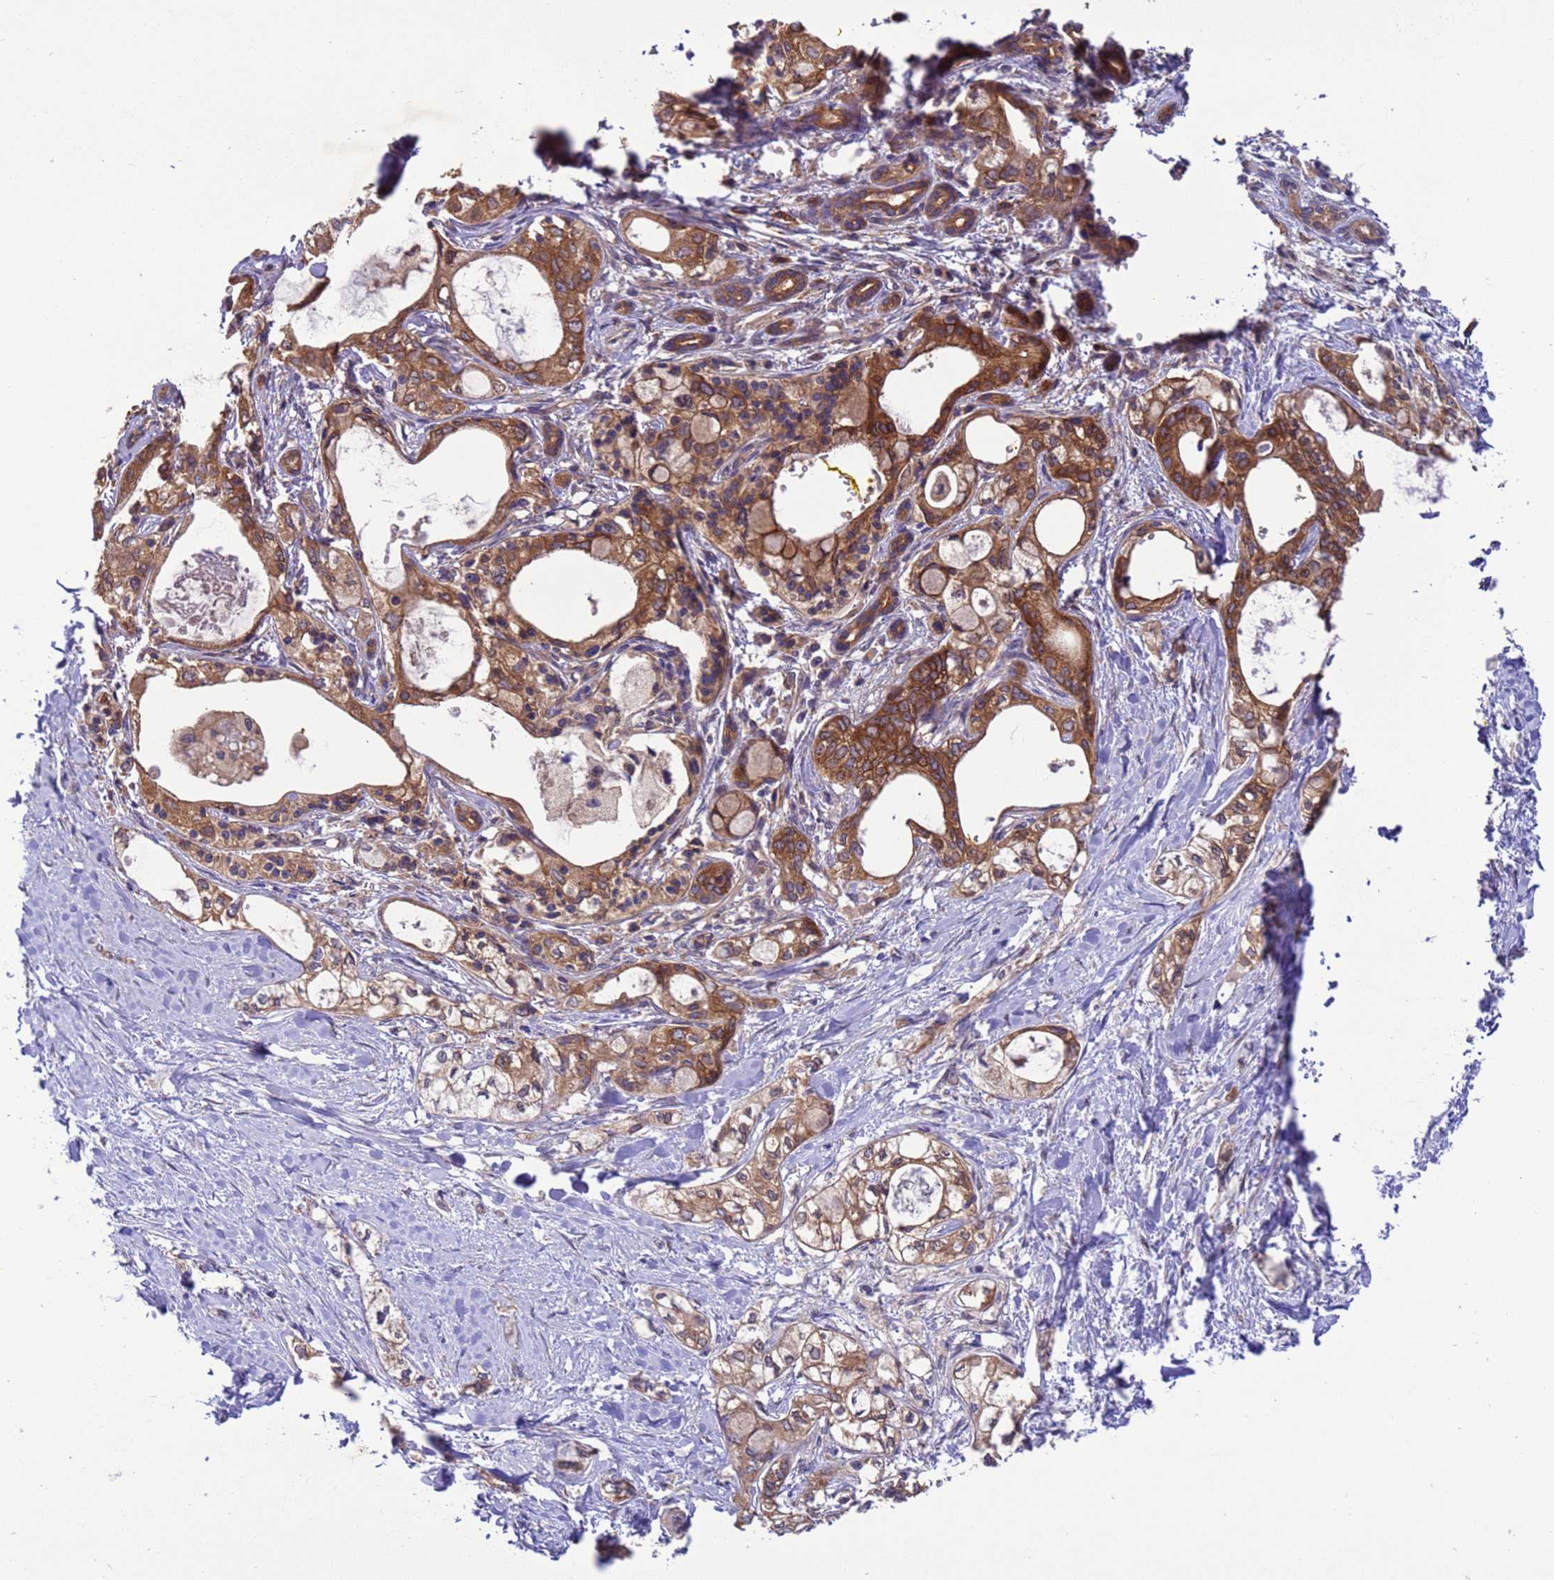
{"staining": {"intensity": "moderate", "quantity": ">75%", "location": "cytoplasmic/membranous"}, "tissue": "pancreatic cancer", "cell_type": "Tumor cells", "image_type": "cancer", "snomed": [{"axis": "morphology", "description": "Adenocarcinoma, NOS"}, {"axis": "topography", "description": "Pancreas"}], "caption": "Immunohistochemical staining of adenocarcinoma (pancreatic) displays medium levels of moderate cytoplasmic/membranous expression in approximately >75% of tumor cells.", "gene": "ARHGAP12", "patient": {"sex": "male", "age": 70}}